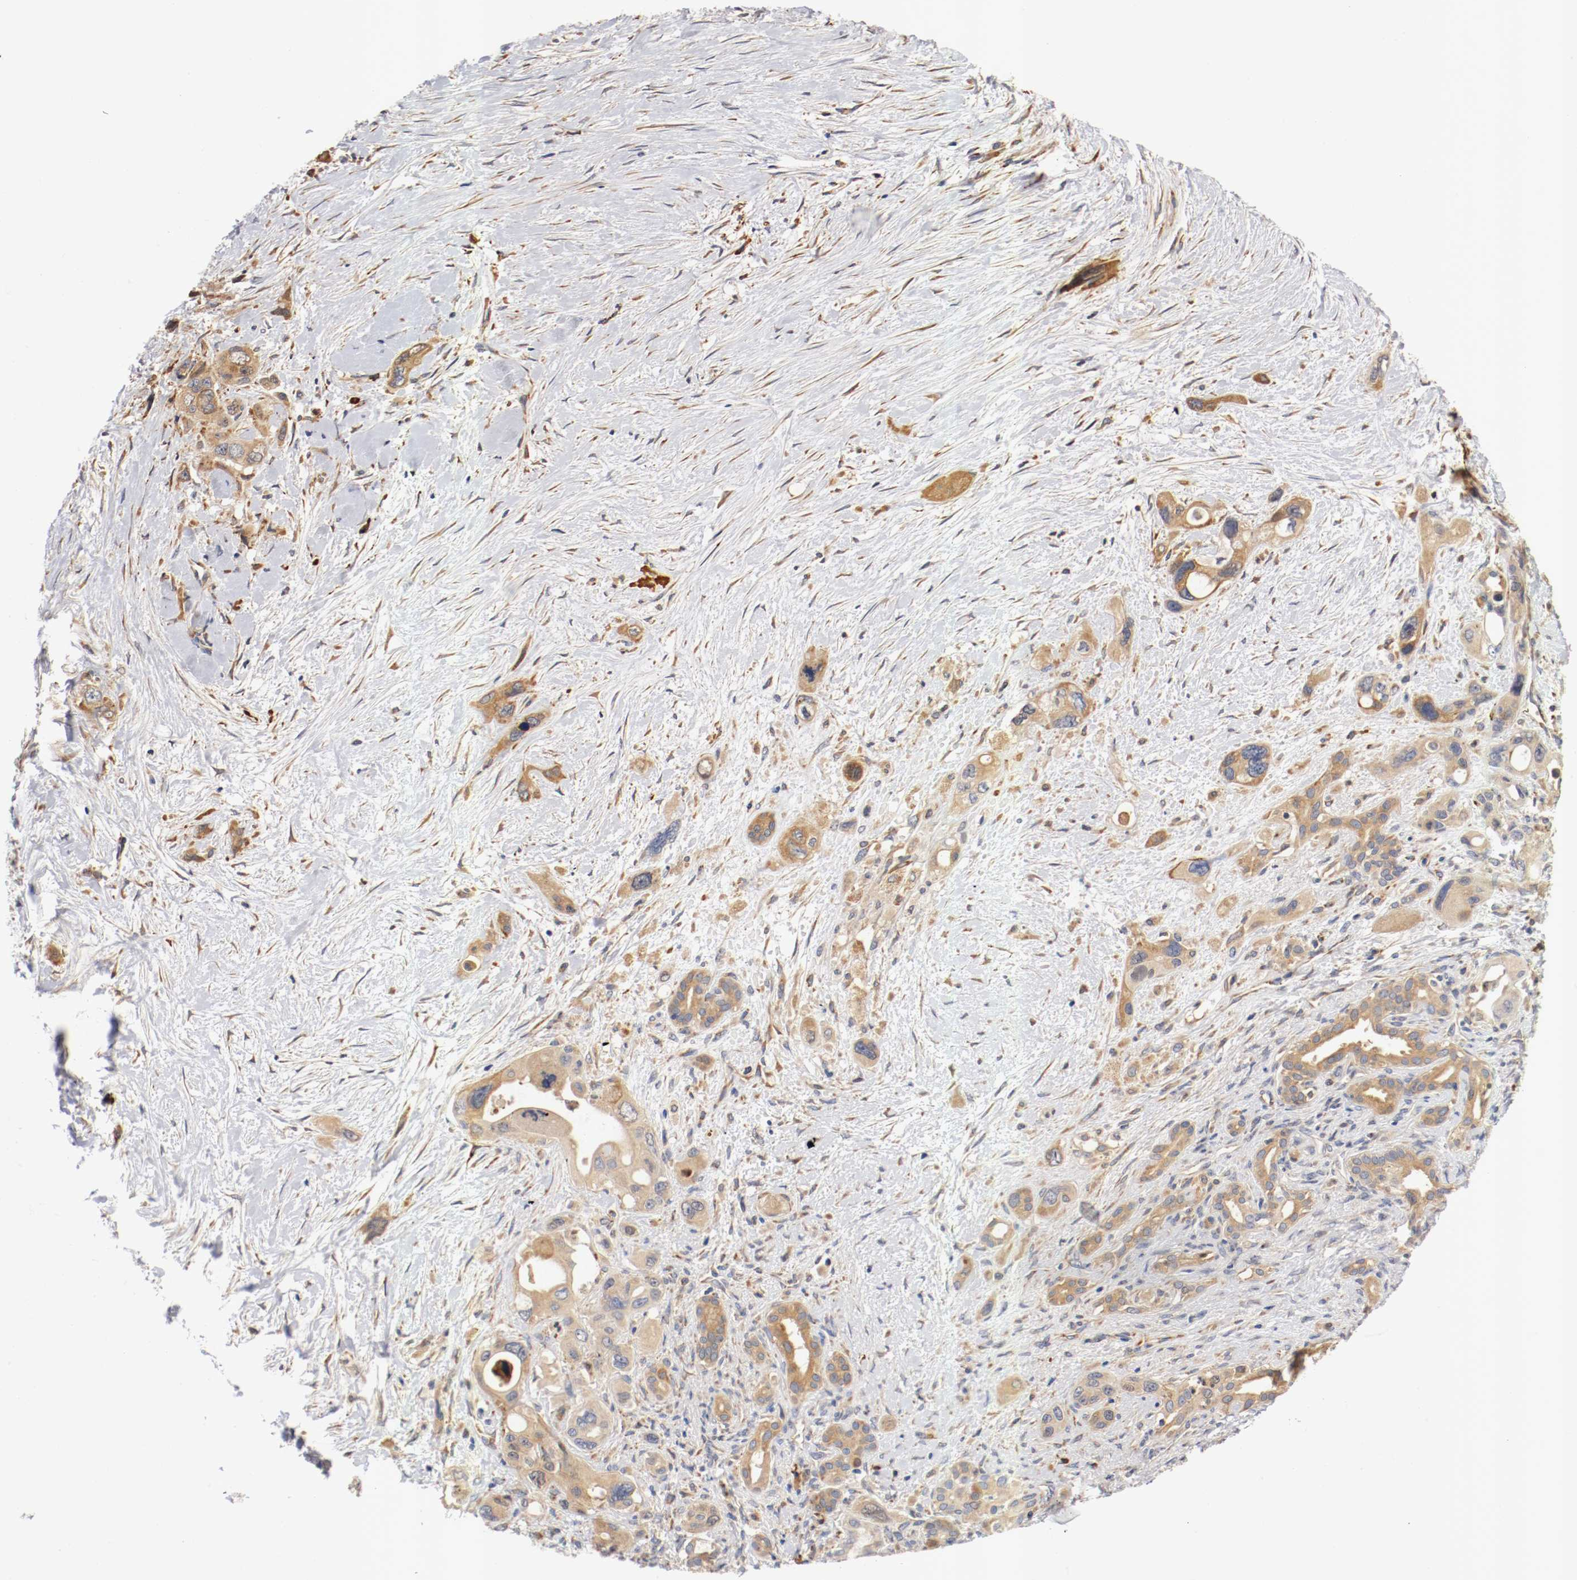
{"staining": {"intensity": "moderate", "quantity": ">75%", "location": "cytoplasmic/membranous"}, "tissue": "pancreatic cancer", "cell_type": "Tumor cells", "image_type": "cancer", "snomed": [{"axis": "morphology", "description": "Adenocarcinoma, NOS"}, {"axis": "topography", "description": "Pancreas"}], "caption": "Pancreatic adenocarcinoma tissue demonstrates moderate cytoplasmic/membranous staining in approximately >75% of tumor cells The staining was performed using DAB (3,3'-diaminobenzidine), with brown indicating positive protein expression. Nuclei are stained blue with hematoxylin.", "gene": "TNFSF13", "patient": {"sex": "male", "age": 46}}